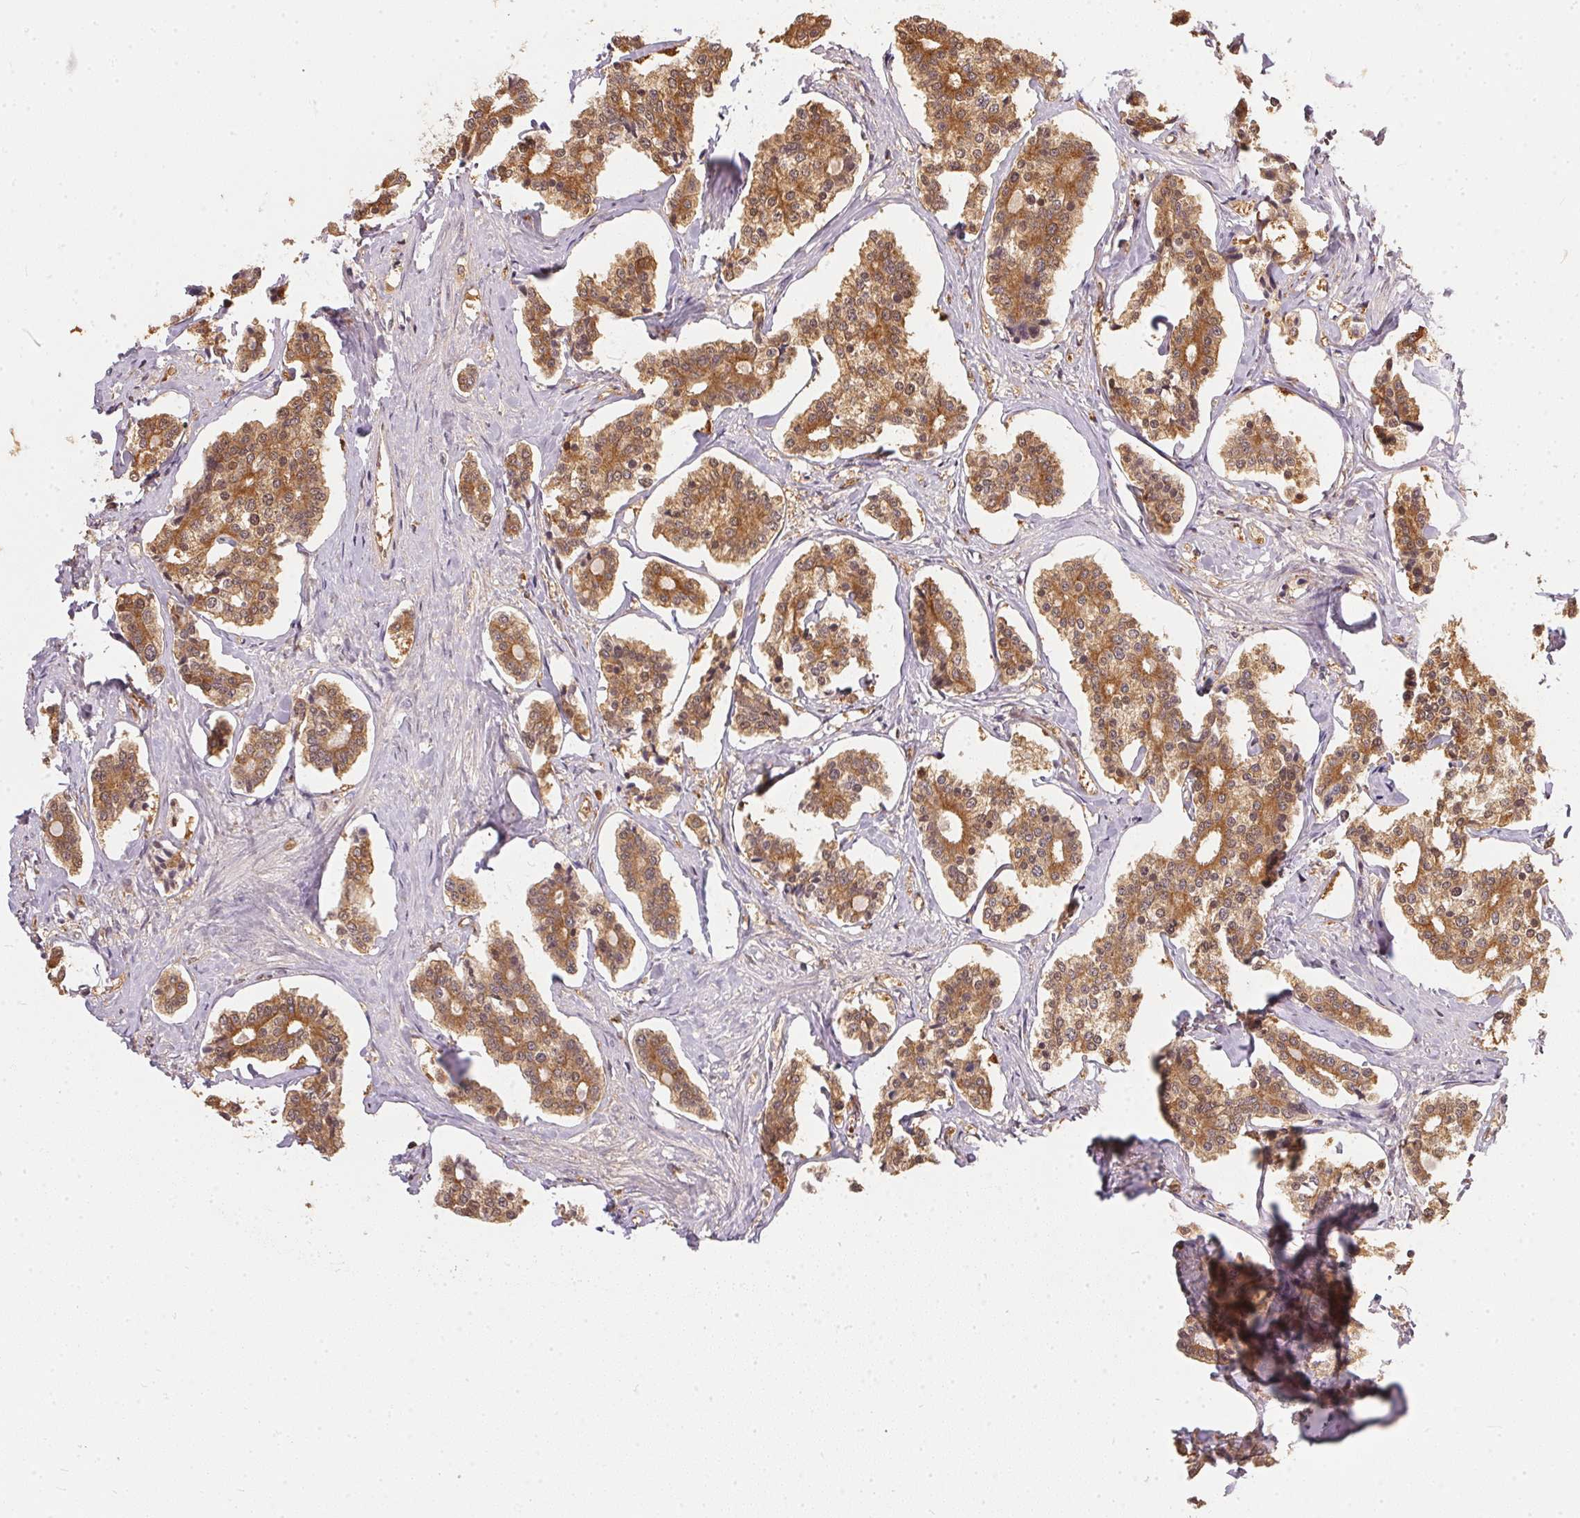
{"staining": {"intensity": "moderate", "quantity": ">75%", "location": "cytoplasmic/membranous"}, "tissue": "carcinoid", "cell_type": "Tumor cells", "image_type": "cancer", "snomed": [{"axis": "morphology", "description": "Carcinoid, malignant, NOS"}, {"axis": "topography", "description": "Small intestine"}], "caption": "Protein staining of carcinoid tissue reveals moderate cytoplasmic/membranous positivity in approximately >75% of tumor cells. (IHC, brightfield microscopy, high magnification).", "gene": "BLMH", "patient": {"sex": "female", "age": 65}}